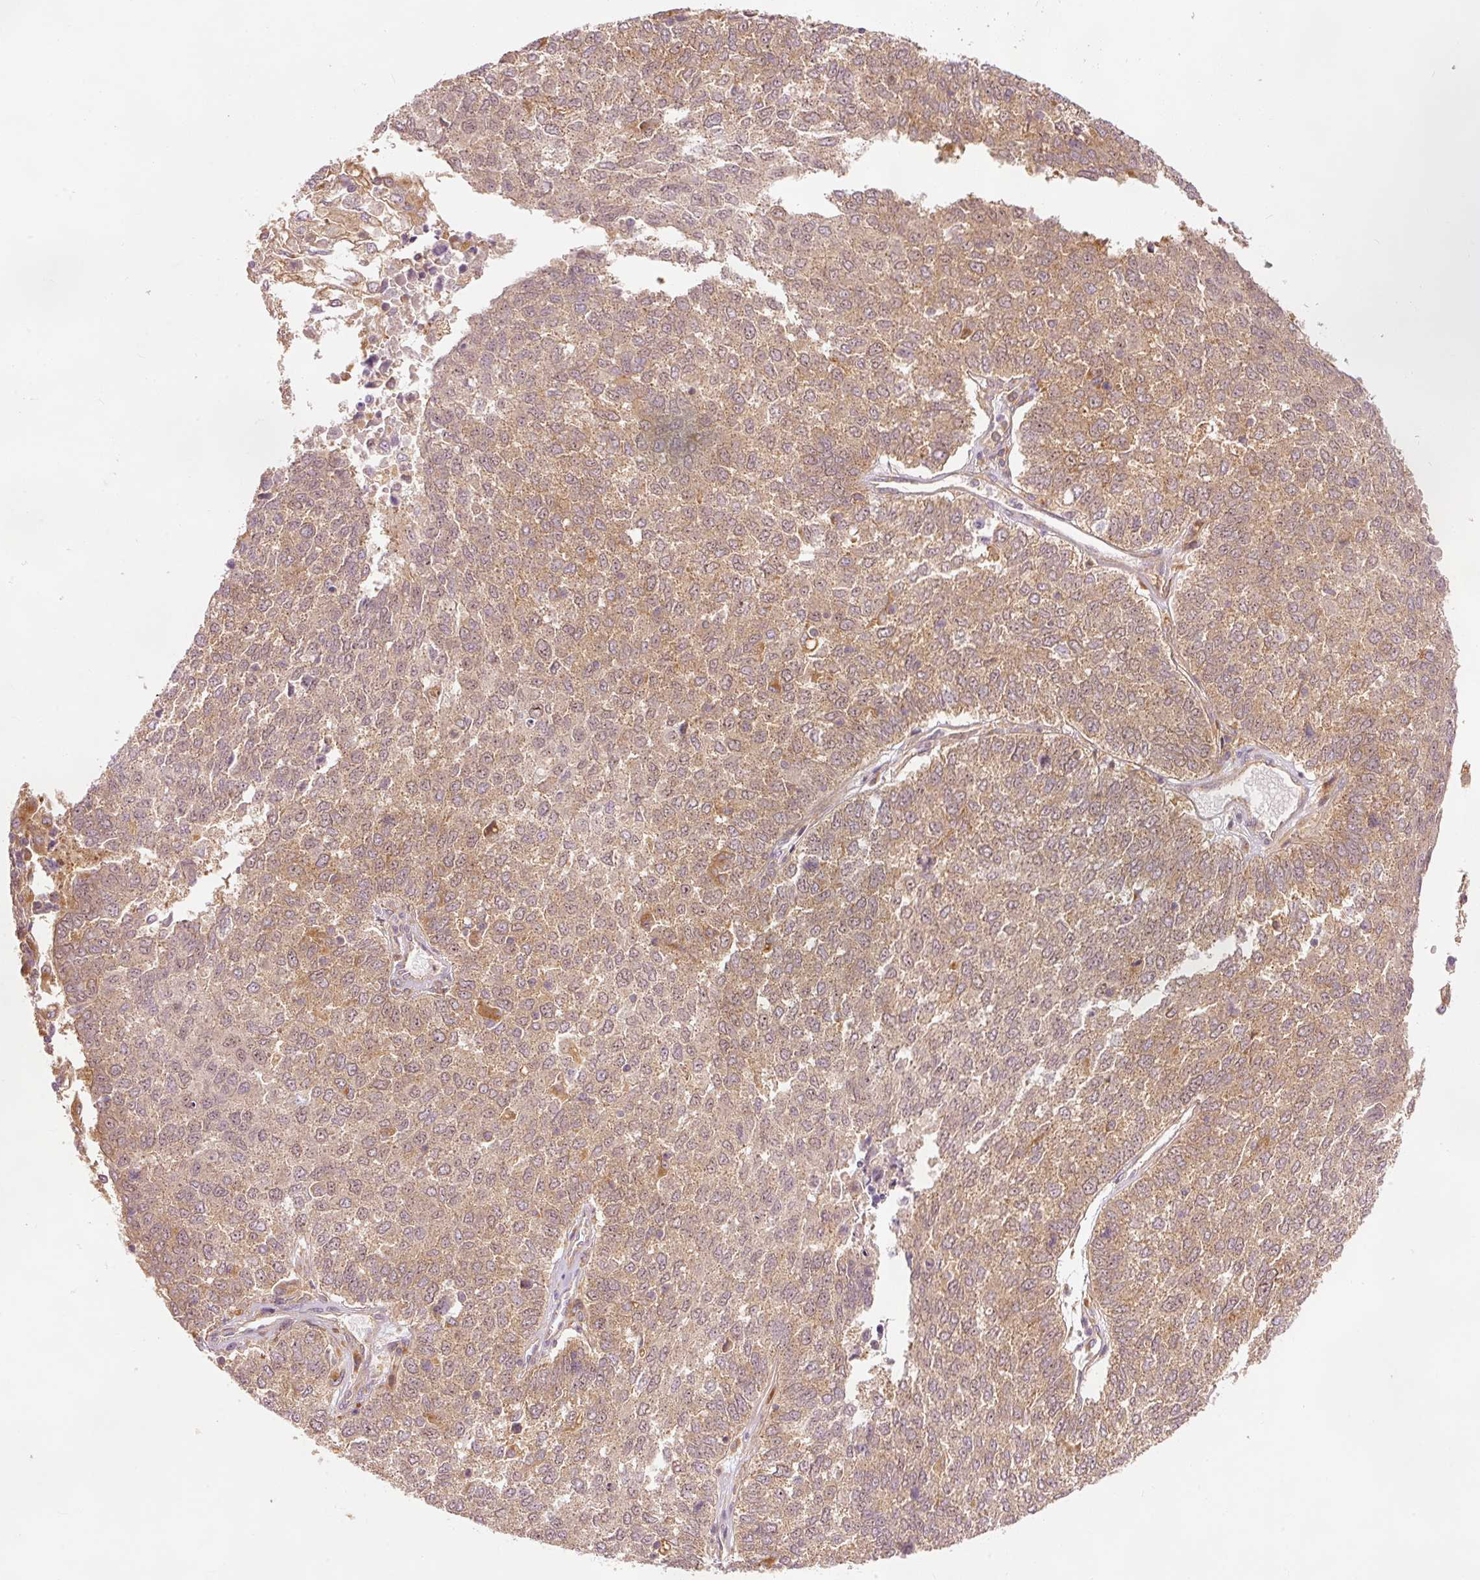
{"staining": {"intensity": "weak", "quantity": ">75%", "location": "cytoplasmic/membranous"}, "tissue": "lung cancer", "cell_type": "Tumor cells", "image_type": "cancer", "snomed": [{"axis": "morphology", "description": "Squamous cell carcinoma, NOS"}, {"axis": "topography", "description": "Lung"}], "caption": "This histopathology image reveals lung cancer (squamous cell carcinoma) stained with immunohistochemistry (IHC) to label a protein in brown. The cytoplasmic/membranous of tumor cells show weak positivity for the protein. Nuclei are counter-stained blue.", "gene": "EIF3B", "patient": {"sex": "male", "age": 73}}